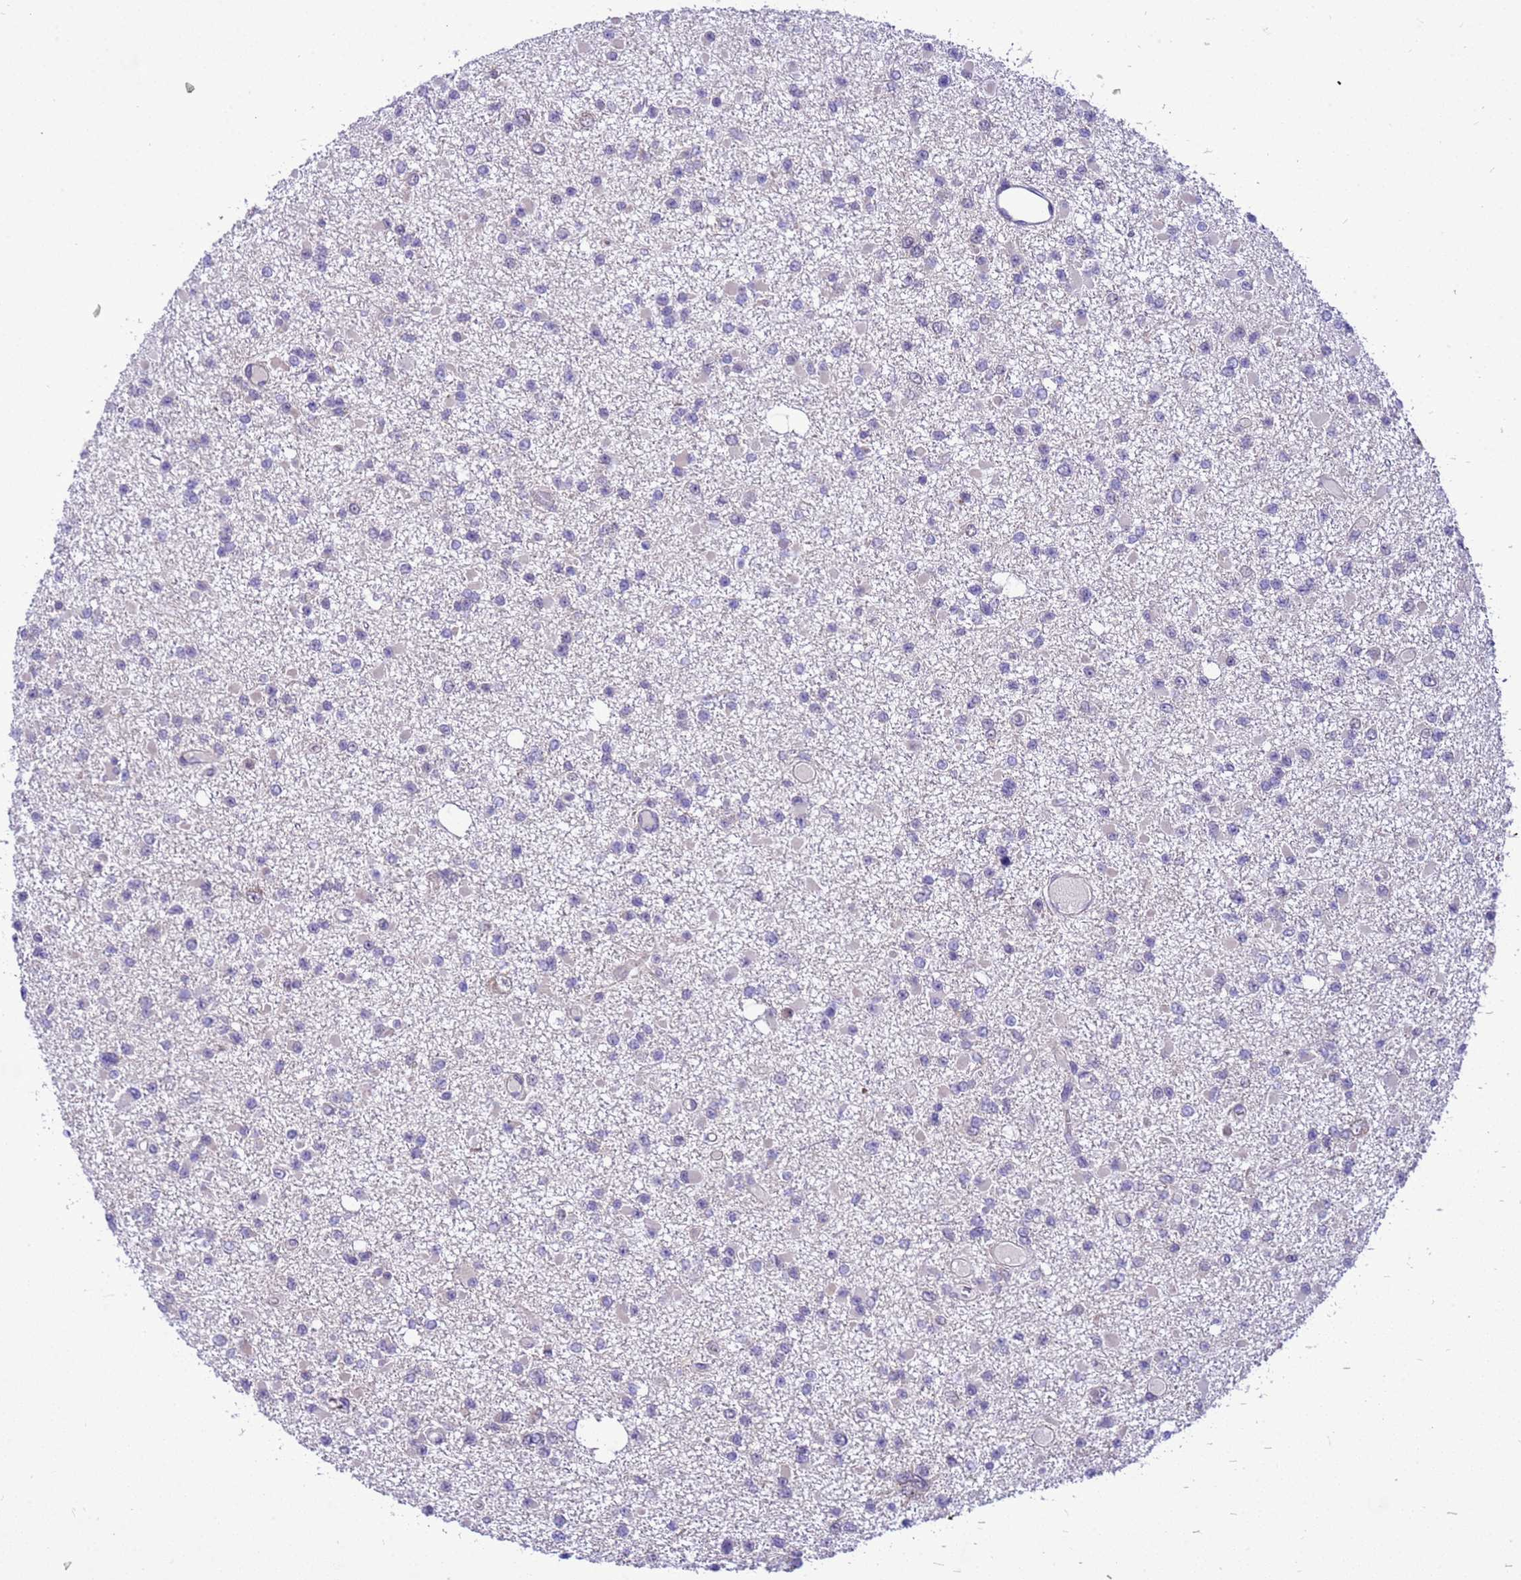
{"staining": {"intensity": "negative", "quantity": "none", "location": "none"}, "tissue": "glioma", "cell_type": "Tumor cells", "image_type": "cancer", "snomed": [{"axis": "morphology", "description": "Glioma, malignant, Low grade"}, {"axis": "topography", "description": "Brain"}], "caption": "This is an immunohistochemistry image of glioma. There is no positivity in tumor cells.", "gene": "RASD1", "patient": {"sex": "female", "age": 22}}